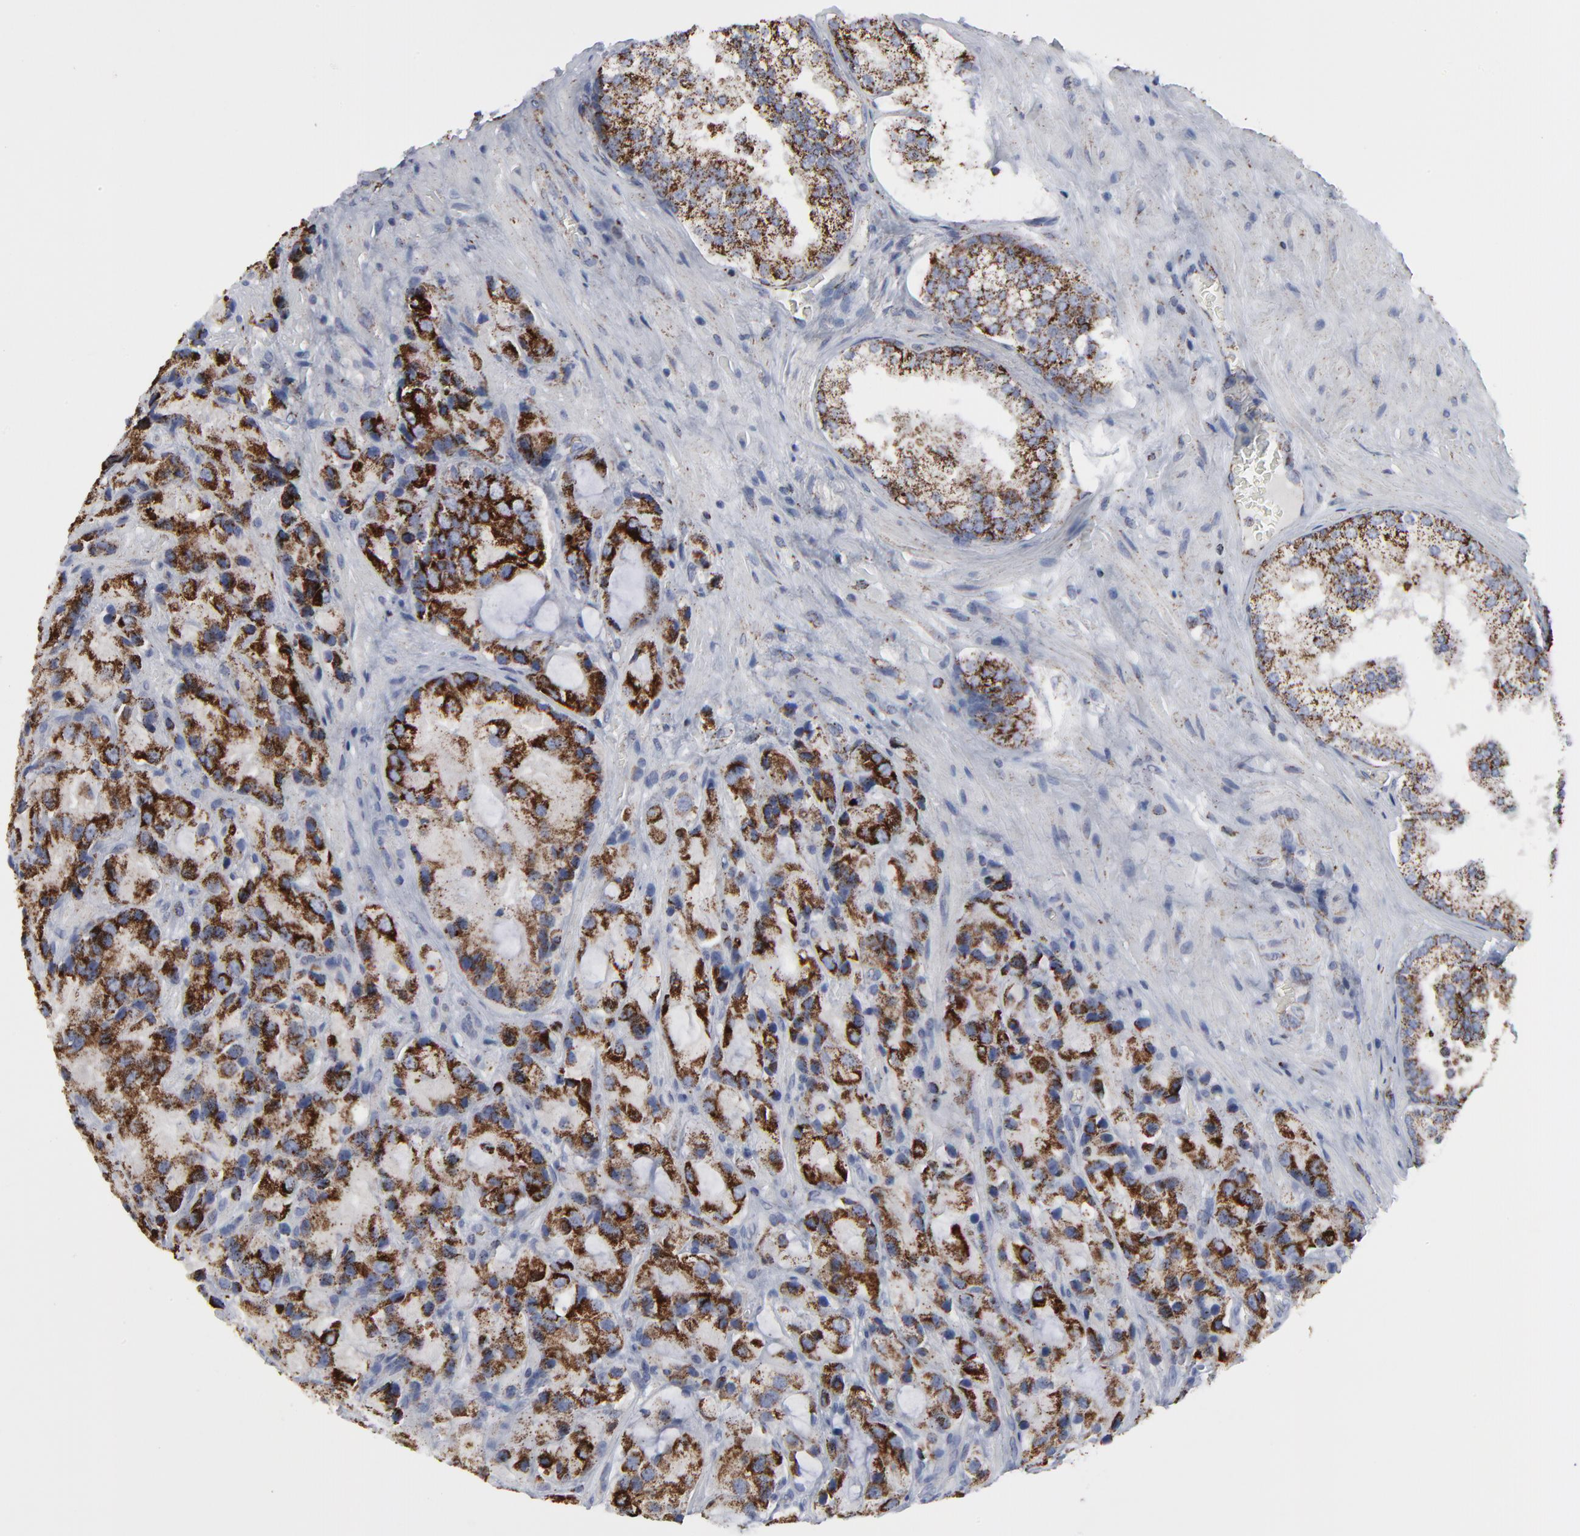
{"staining": {"intensity": "strong", "quantity": ">75%", "location": "cytoplasmic/membranous"}, "tissue": "prostate cancer", "cell_type": "Tumor cells", "image_type": "cancer", "snomed": [{"axis": "morphology", "description": "Adenocarcinoma, High grade"}, {"axis": "topography", "description": "Prostate"}], "caption": "Brown immunohistochemical staining in human prostate cancer (adenocarcinoma (high-grade)) shows strong cytoplasmic/membranous staining in approximately >75% of tumor cells. Nuclei are stained in blue.", "gene": "TXNRD2", "patient": {"sex": "male", "age": 70}}